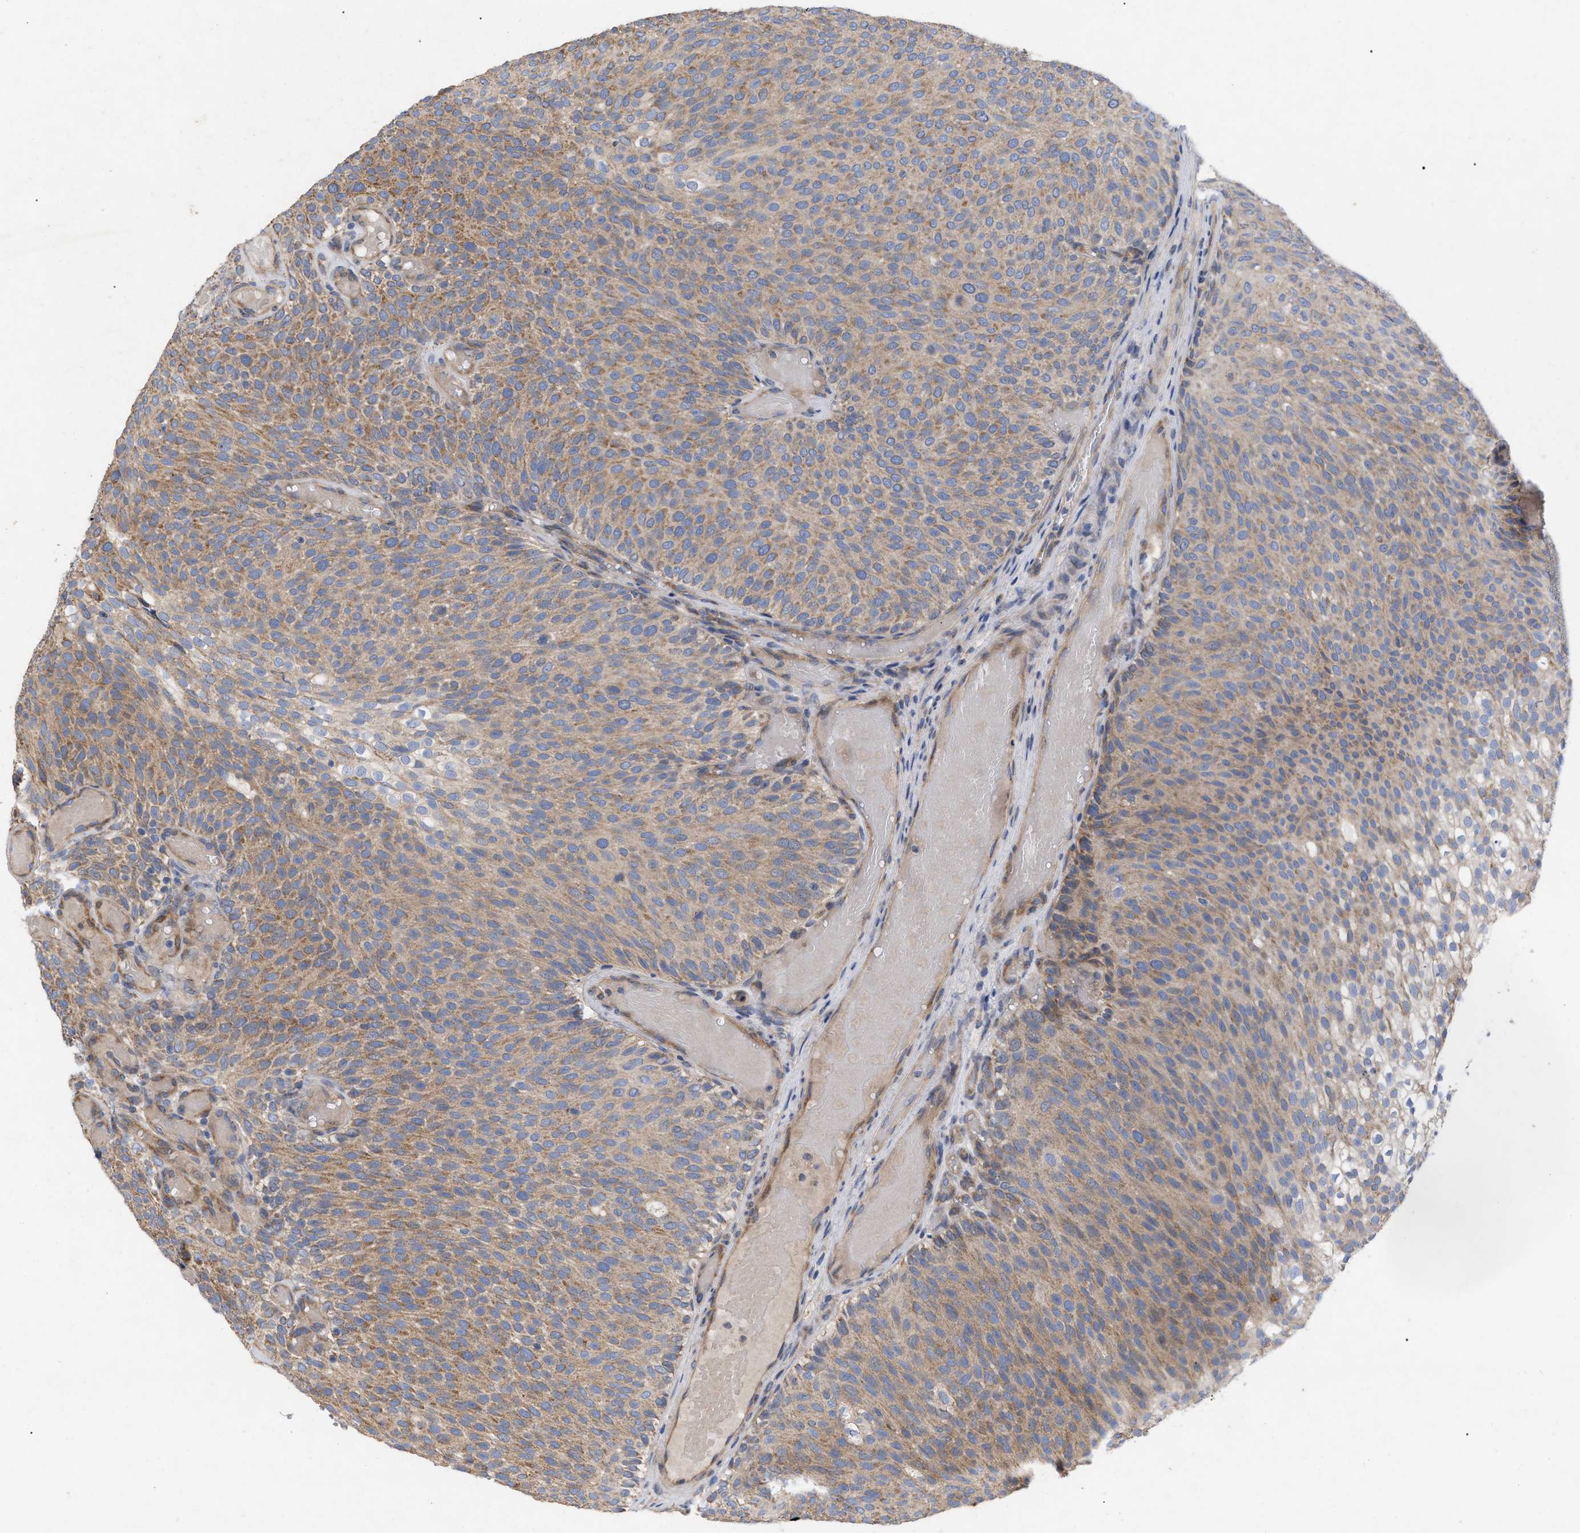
{"staining": {"intensity": "moderate", "quantity": ">75%", "location": "cytoplasmic/membranous"}, "tissue": "urothelial cancer", "cell_type": "Tumor cells", "image_type": "cancer", "snomed": [{"axis": "morphology", "description": "Urothelial carcinoma, Low grade"}, {"axis": "topography", "description": "Urinary bladder"}], "caption": "Human urothelial carcinoma (low-grade) stained for a protein (brown) demonstrates moderate cytoplasmic/membranous positive staining in approximately >75% of tumor cells.", "gene": "VIP", "patient": {"sex": "male", "age": 78}}